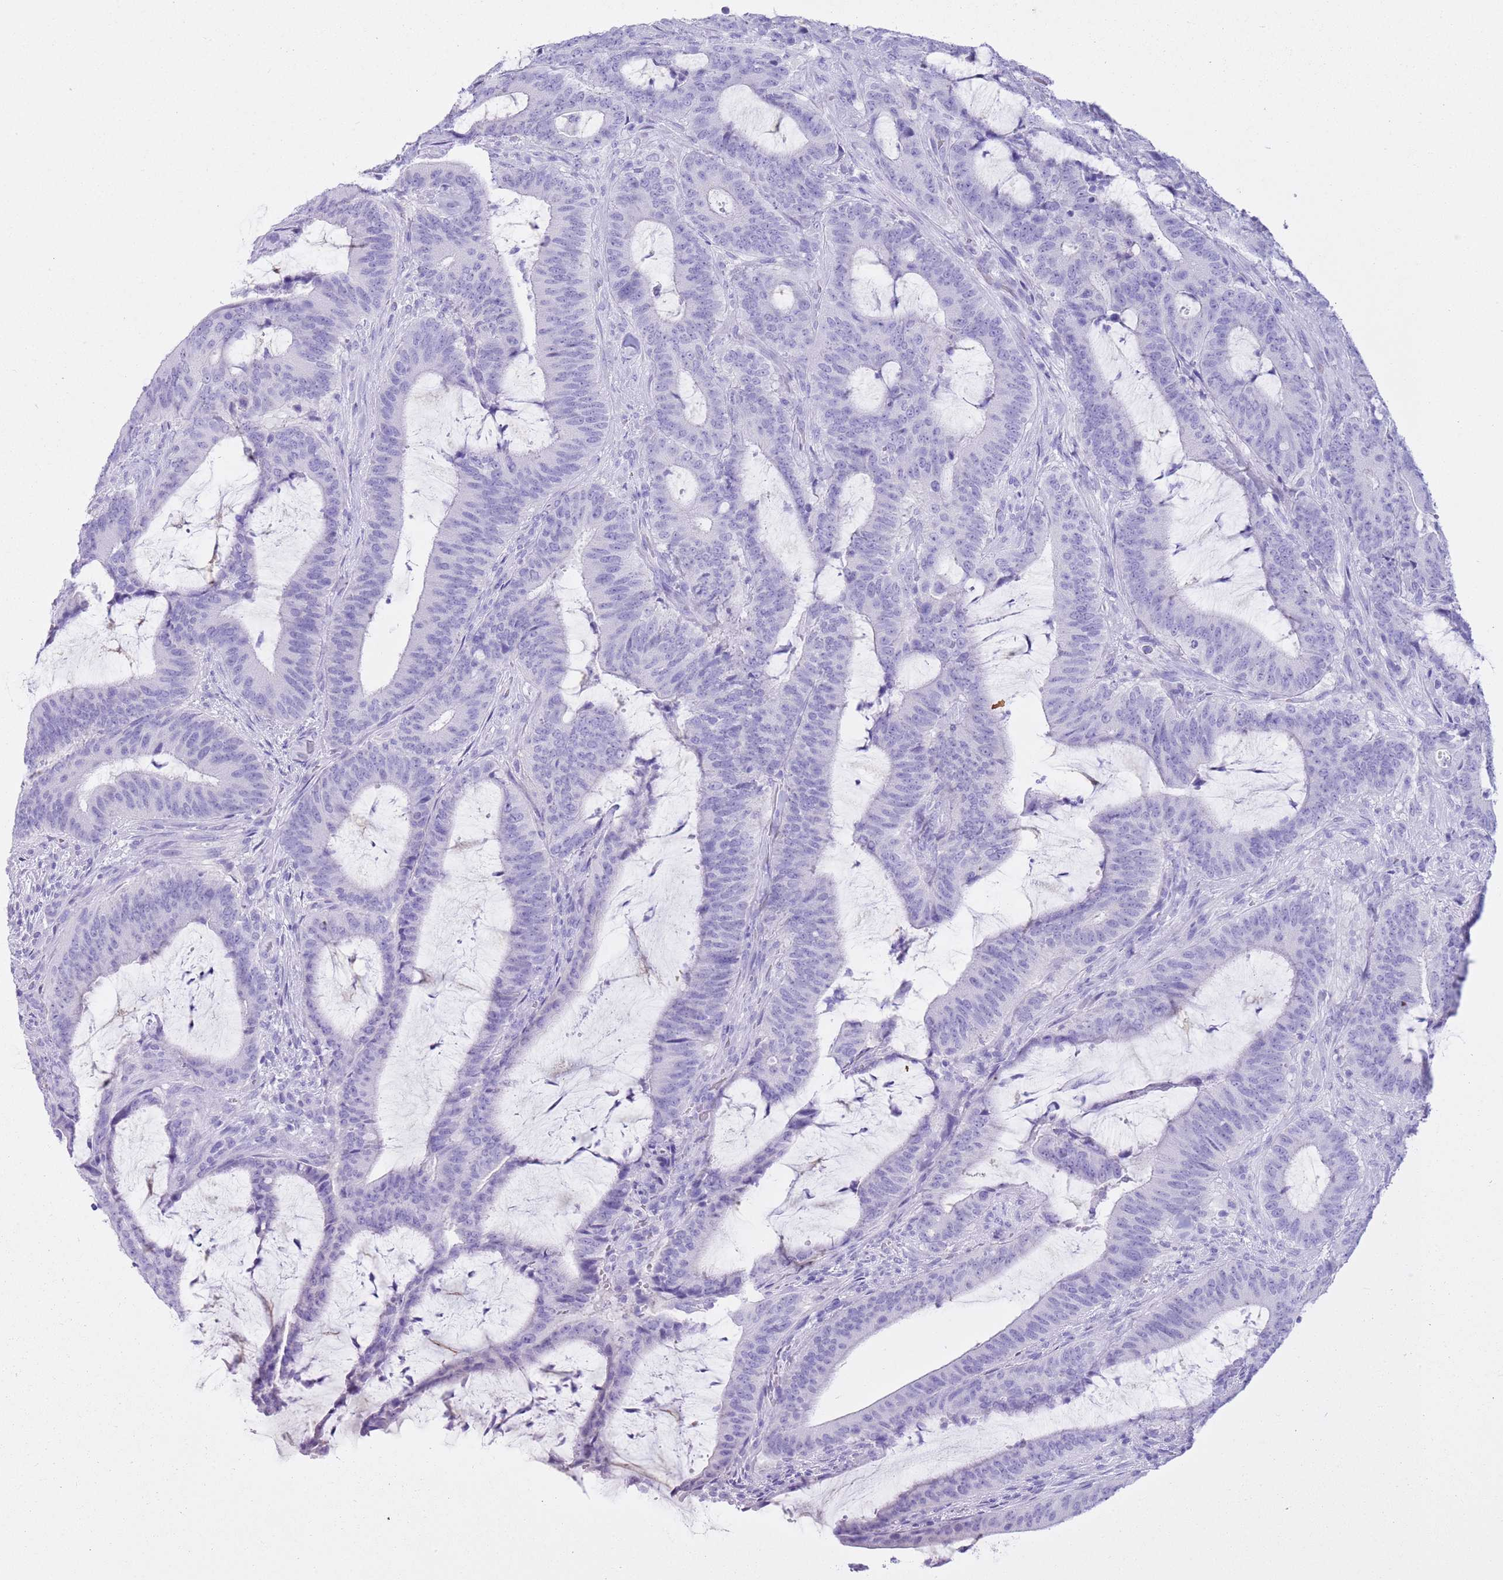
{"staining": {"intensity": "negative", "quantity": "none", "location": "none"}, "tissue": "colorectal cancer", "cell_type": "Tumor cells", "image_type": "cancer", "snomed": [{"axis": "morphology", "description": "Adenocarcinoma, NOS"}, {"axis": "topography", "description": "Colon"}], "caption": "This is a micrograph of immunohistochemistry staining of adenocarcinoma (colorectal), which shows no expression in tumor cells.", "gene": "TMEM185B", "patient": {"sex": "female", "age": 43}}